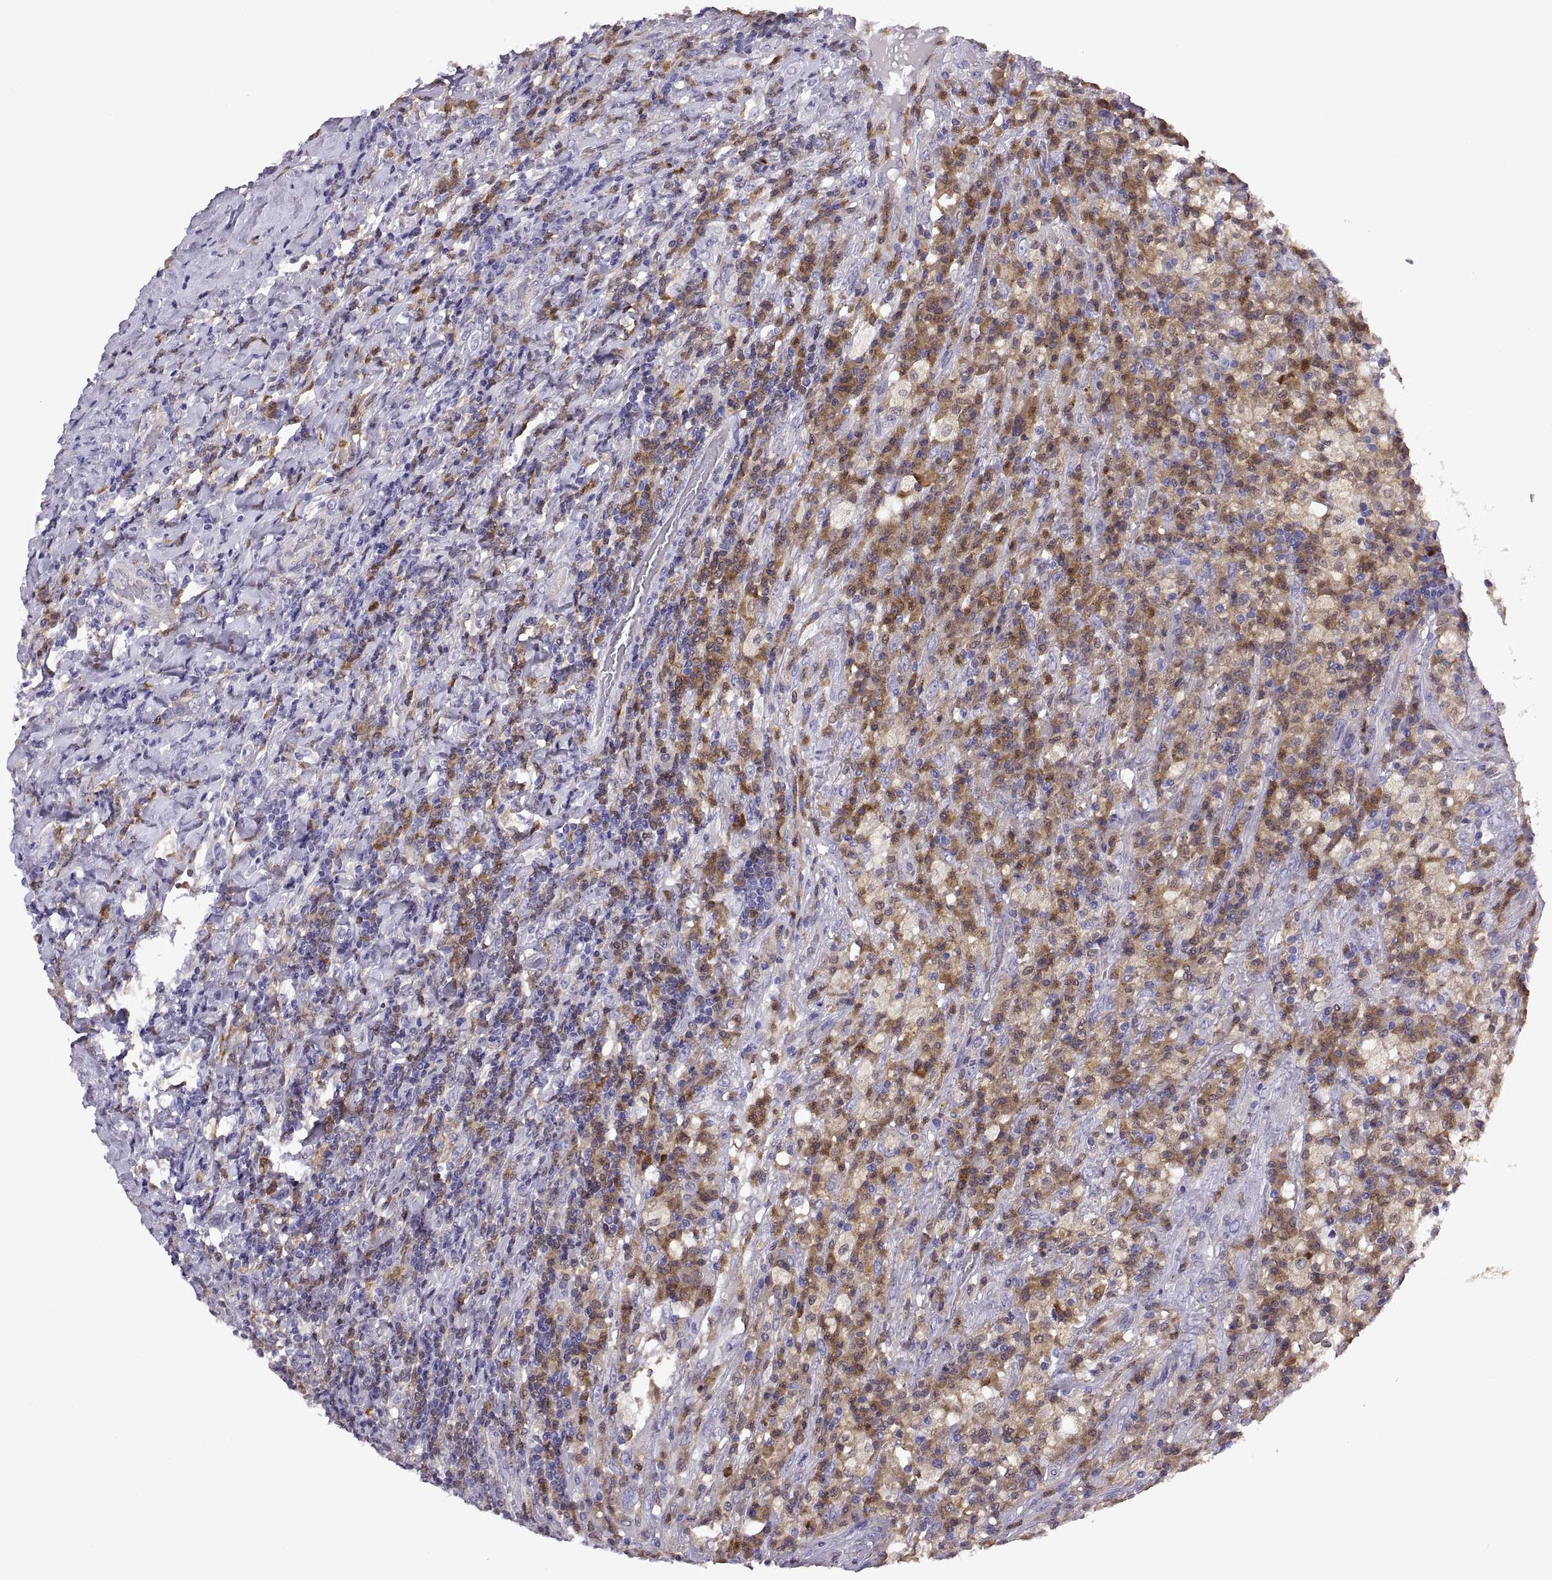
{"staining": {"intensity": "negative", "quantity": "none", "location": "none"}, "tissue": "testis cancer", "cell_type": "Tumor cells", "image_type": "cancer", "snomed": [{"axis": "morphology", "description": "Necrosis, NOS"}, {"axis": "morphology", "description": "Carcinoma, Embryonal, NOS"}, {"axis": "topography", "description": "Testis"}], "caption": "Testis embryonal carcinoma was stained to show a protein in brown. There is no significant staining in tumor cells.", "gene": "DOK3", "patient": {"sex": "male", "age": 19}}